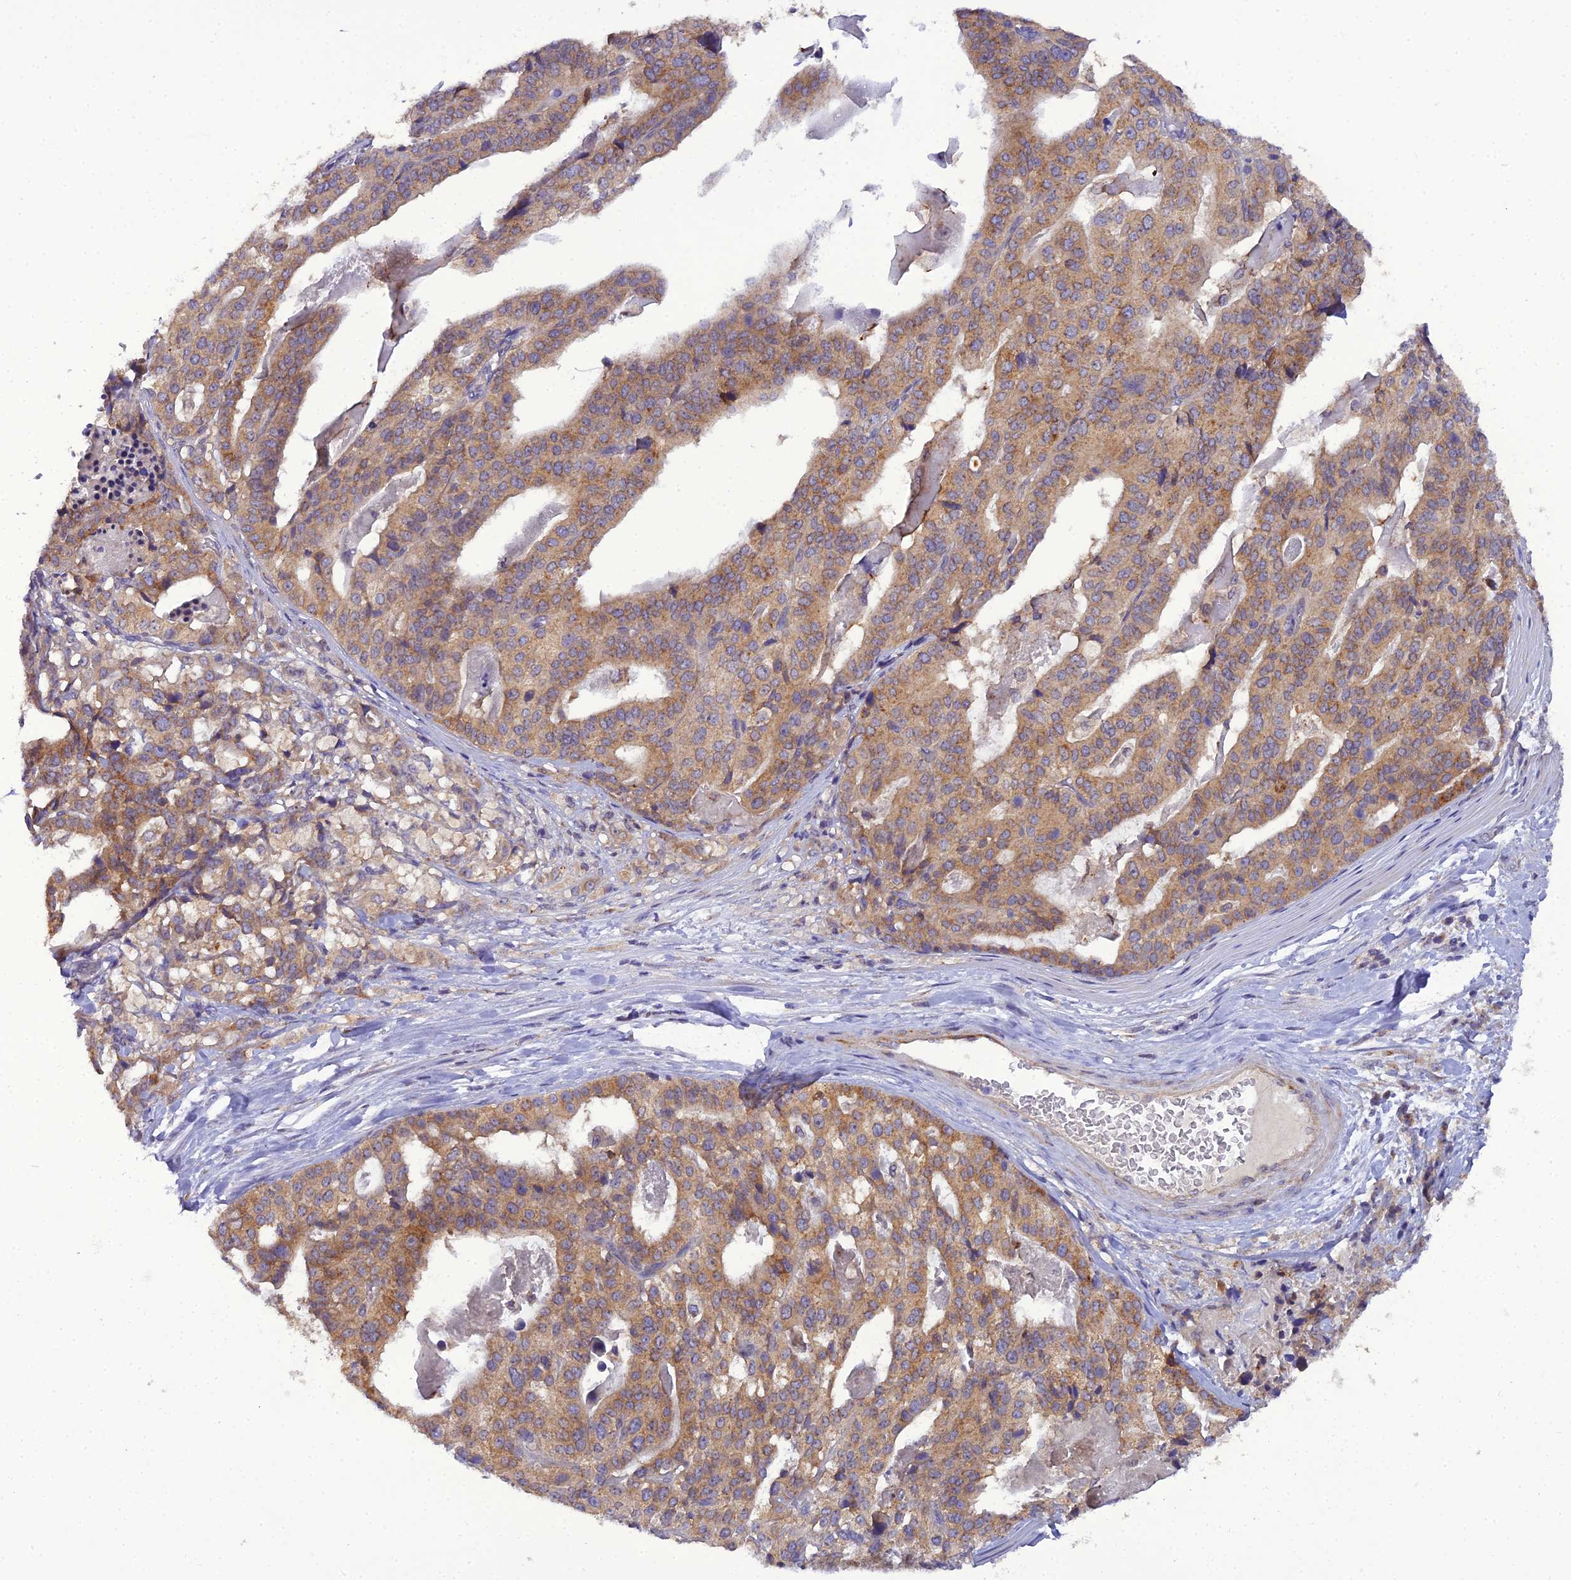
{"staining": {"intensity": "moderate", "quantity": ">75%", "location": "cytoplasmic/membranous"}, "tissue": "stomach cancer", "cell_type": "Tumor cells", "image_type": "cancer", "snomed": [{"axis": "morphology", "description": "Adenocarcinoma, NOS"}, {"axis": "topography", "description": "Stomach"}], "caption": "Protein staining shows moderate cytoplasmic/membranous expression in about >75% of tumor cells in stomach cancer (adenocarcinoma).", "gene": "GOLPH3", "patient": {"sex": "male", "age": 48}}